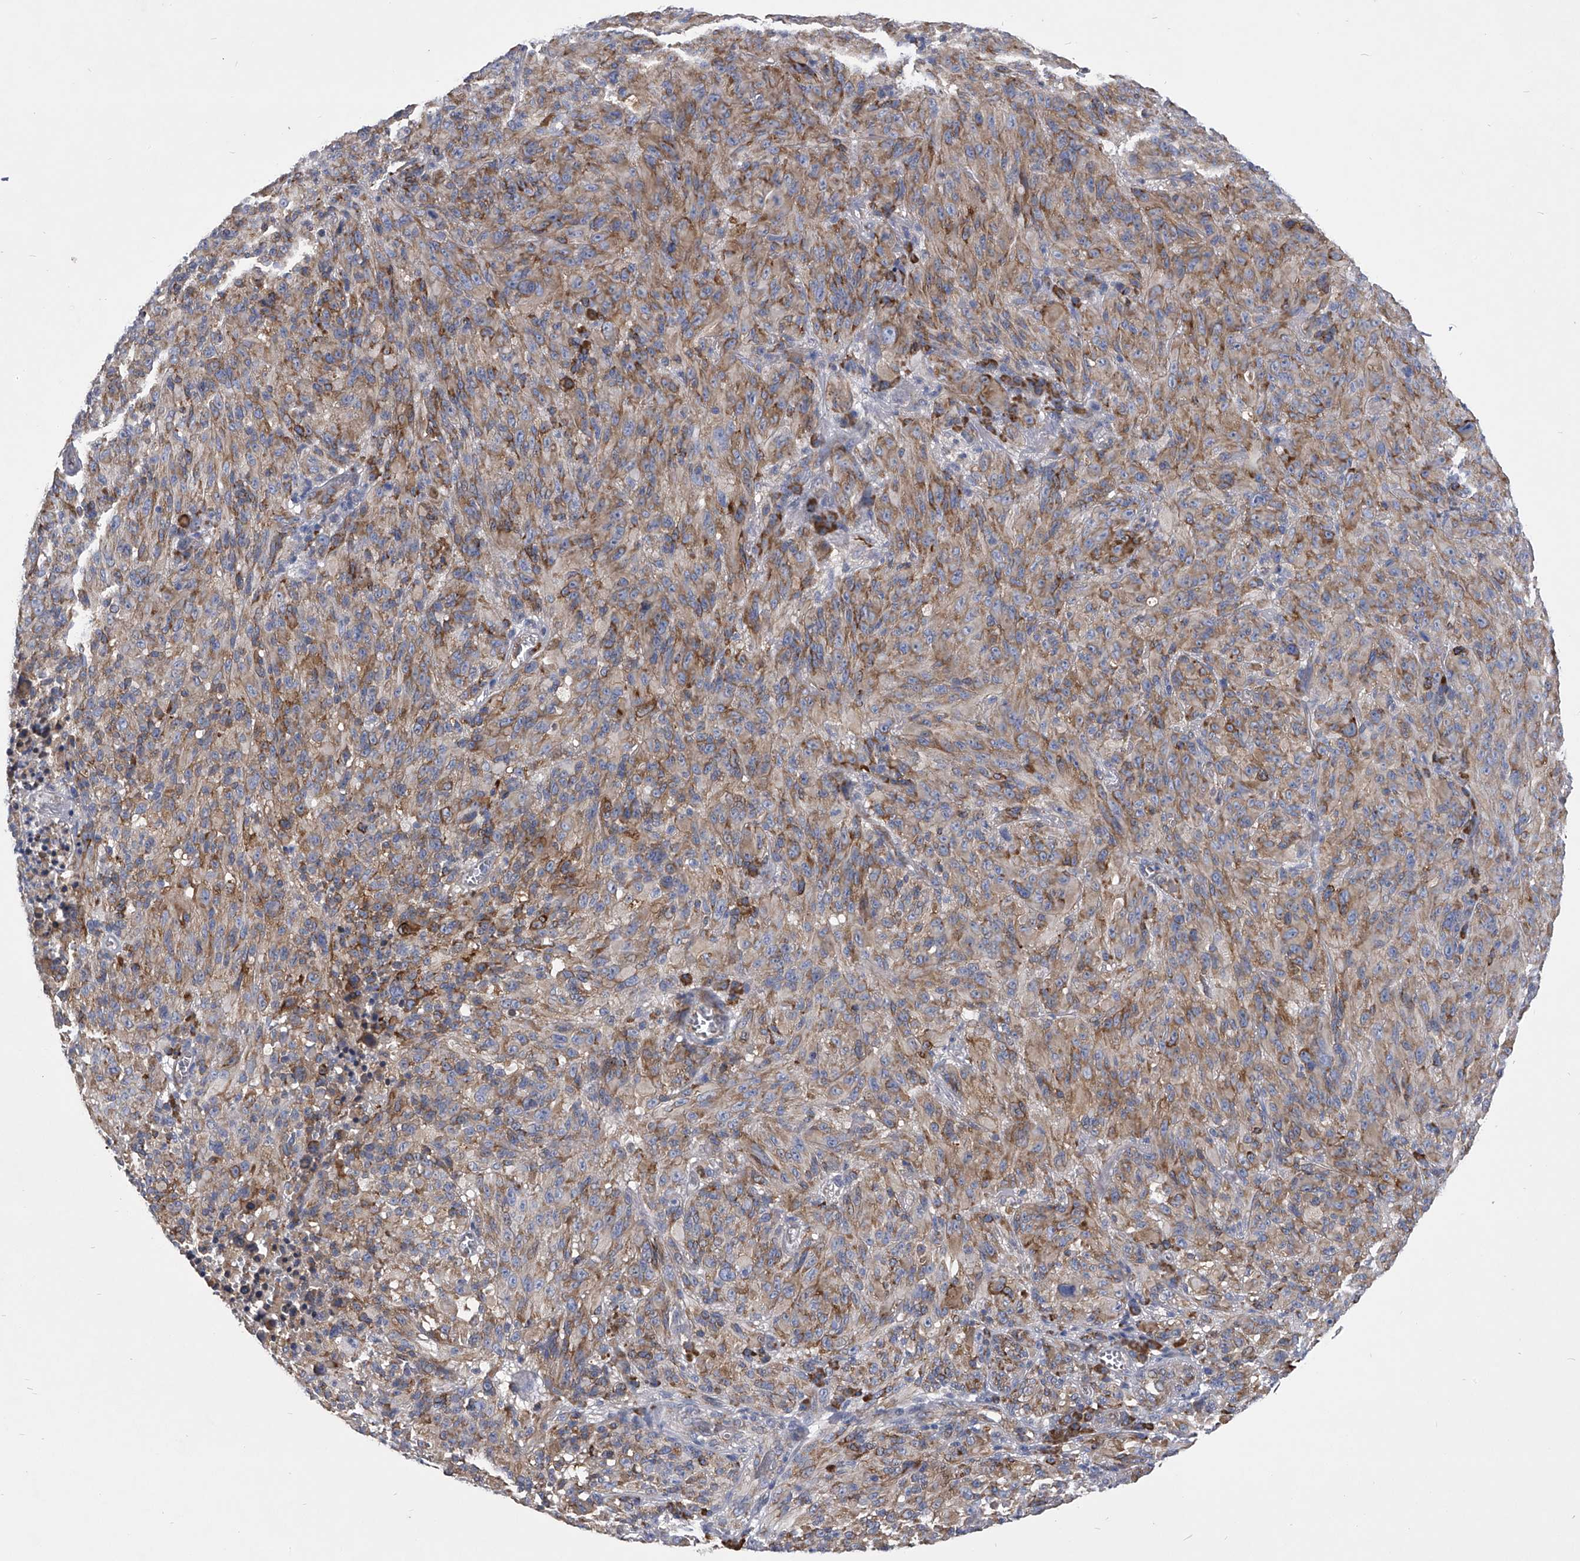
{"staining": {"intensity": "weak", "quantity": ">75%", "location": "cytoplasmic/membranous"}, "tissue": "melanoma", "cell_type": "Tumor cells", "image_type": "cancer", "snomed": [{"axis": "morphology", "description": "Malignant melanoma, NOS"}, {"axis": "topography", "description": "Skin of head"}], "caption": "Immunohistochemistry of human melanoma exhibits low levels of weak cytoplasmic/membranous expression in about >75% of tumor cells. The staining was performed using DAB (3,3'-diaminobenzidine), with brown indicating positive protein expression. Nuclei are stained blue with hematoxylin.", "gene": "CCR4", "patient": {"sex": "male", "age": 96}}